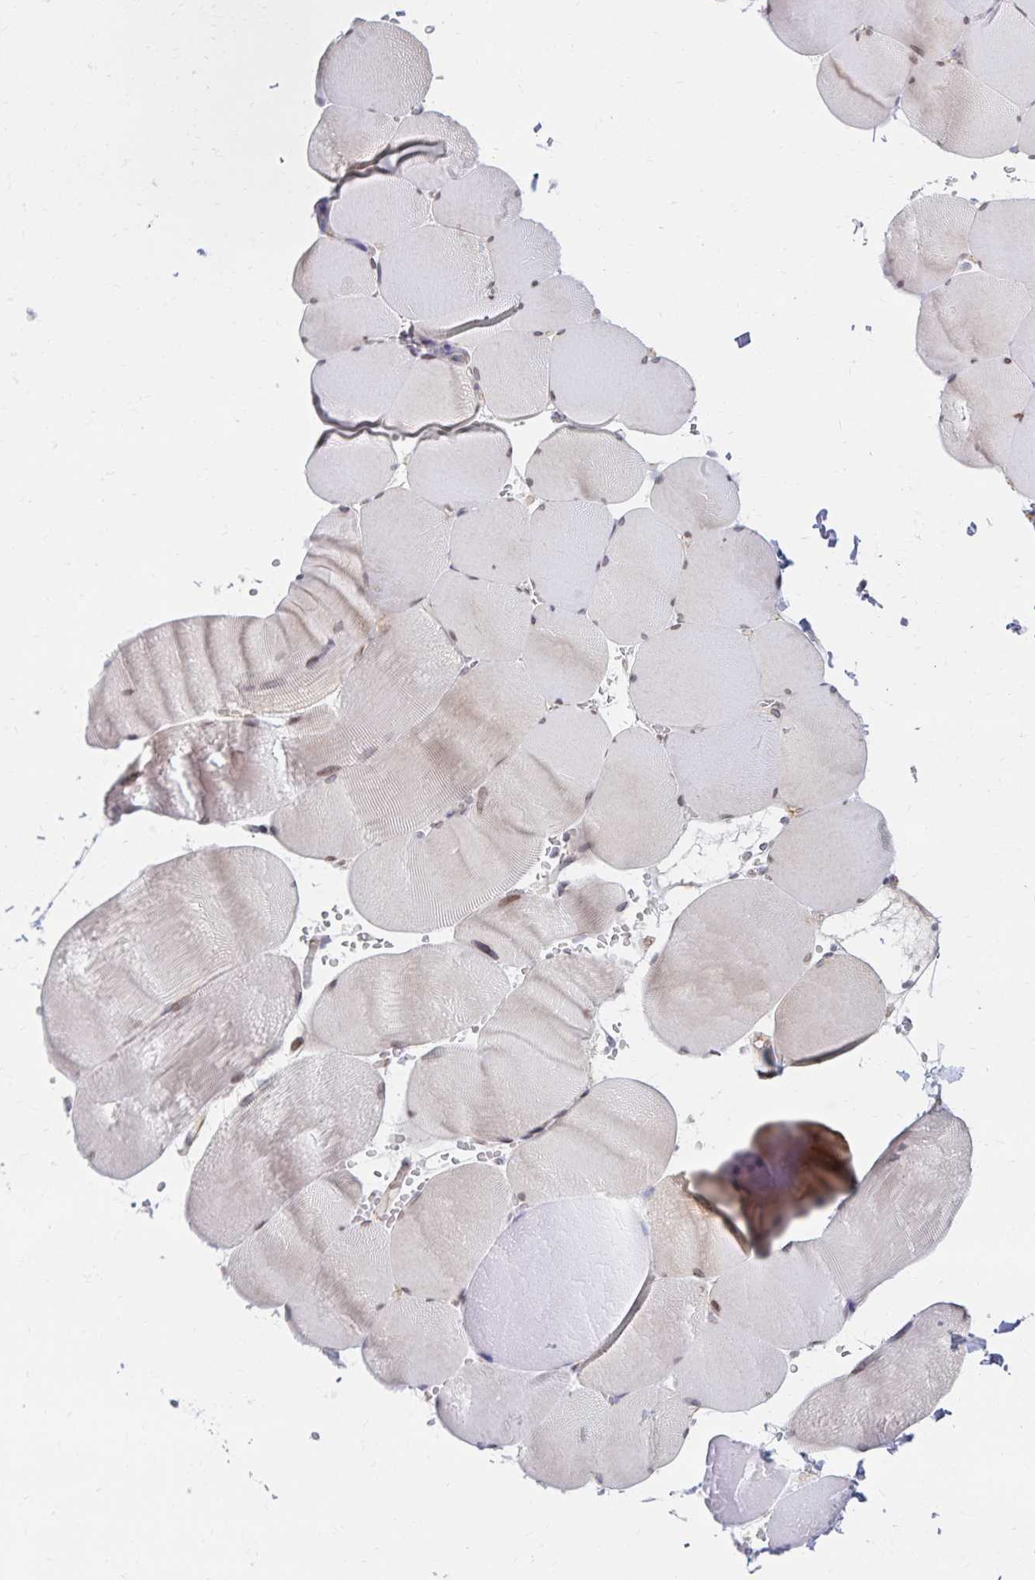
{"staining": {"intensity": "weak", "quantity": "25%-75%", "location": "nuclear"}, "tissue": "skeletal muscle", "cell_type": "Myocytes", "image_type": "normal", "snomed": [{"axis": "morphology", "description": "Normal tissue, NOS"}, {"axis": "topography", "description": "Skeletal muscle"}, {"axis": "topography", "description": "Head-Neck"}], "caption": "Protein staining reveals weak nuclear staining in approximately 25%-75% of myocytes in unremarkable skeletal muscle.", "gene": "RAB9B", "patient": {"sex": "male", "age": 66}}